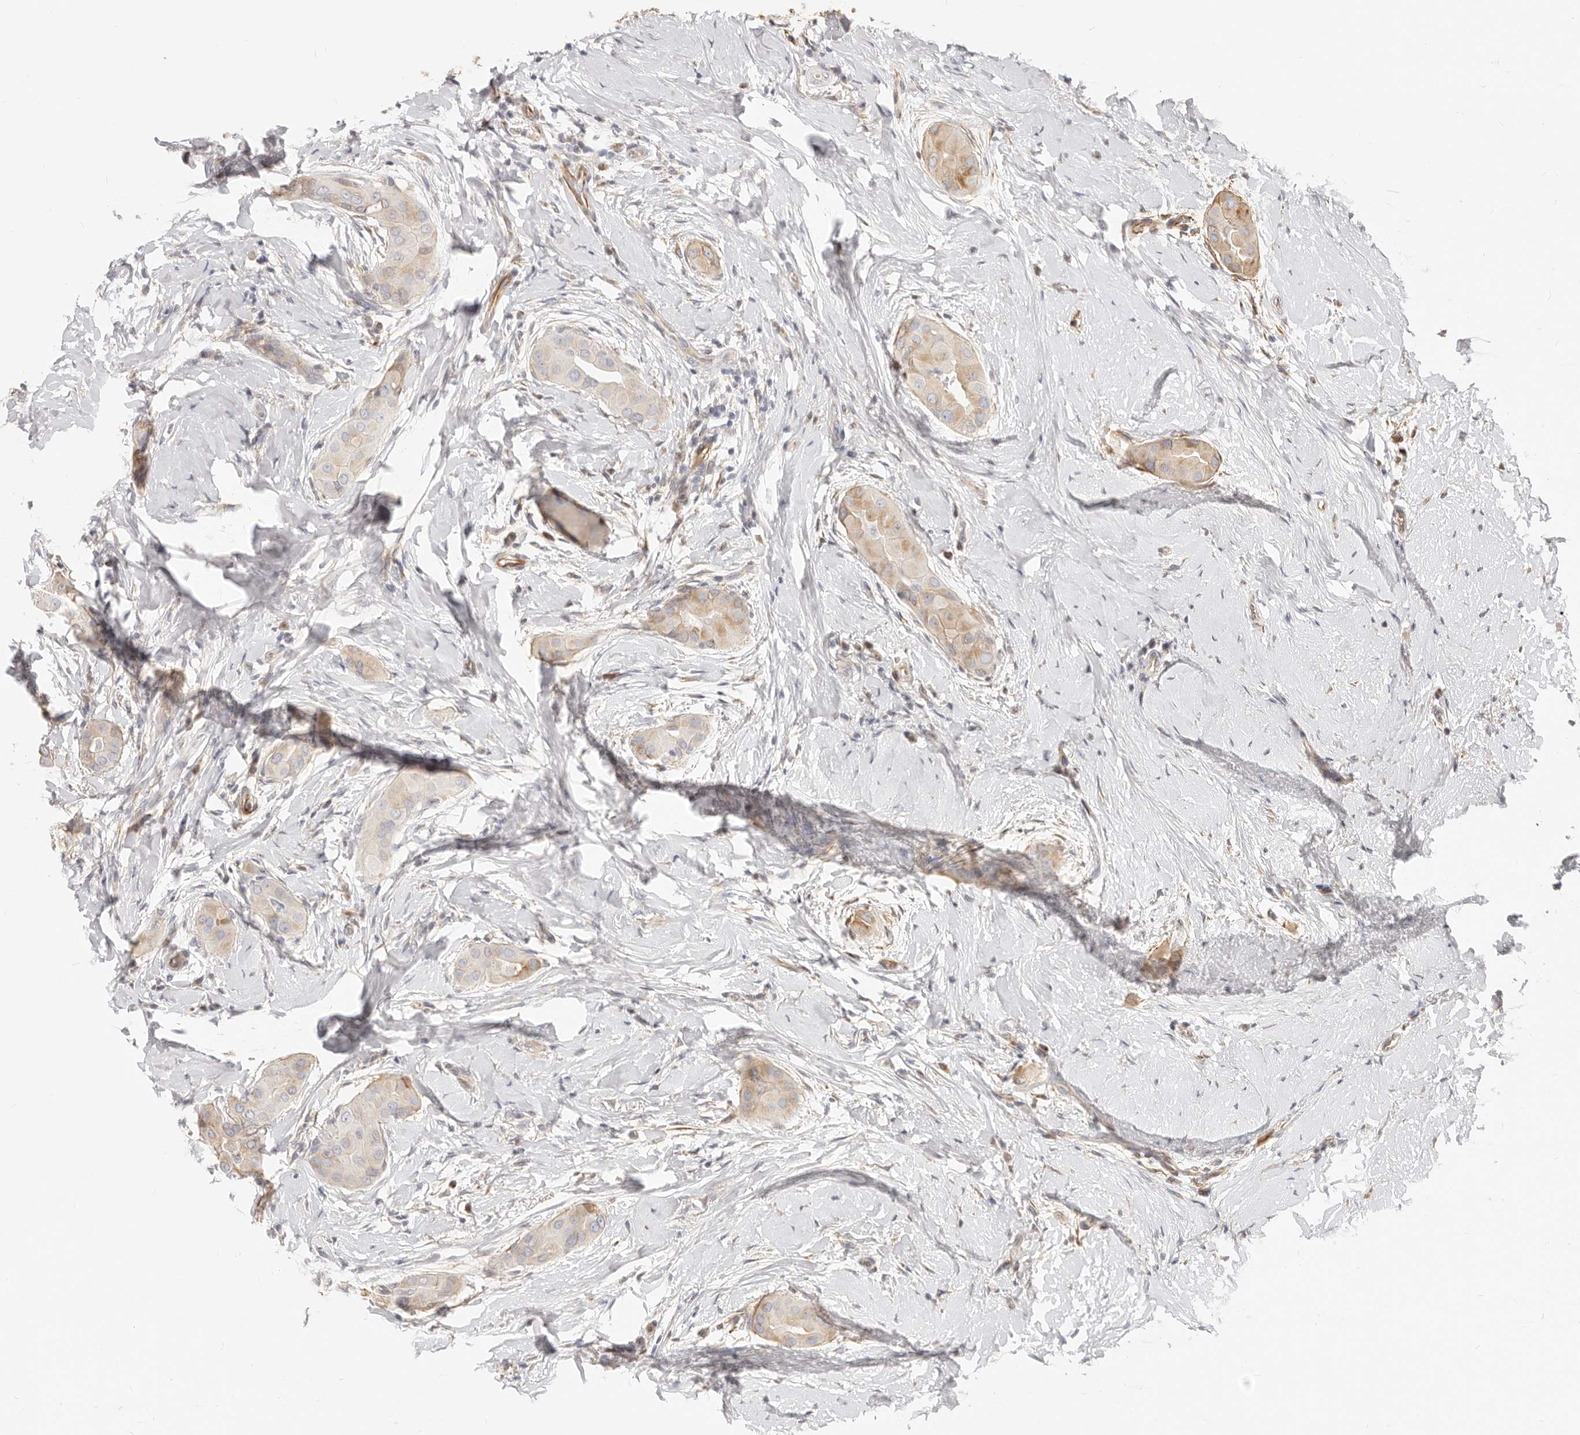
{"staining": {"intensity": "weak", "quantity": "<25%", "location": "cytoplasmic/membranous"}, "tissue": "thyroid cancer", "cell_type": "Tumor cells", "image_type": "cancer", "snomed": [{"axis": "morphology", "description": "Papillary adenocarcinoma, NOS"}, {"axis": "topography", "description": "Thyroid gland"}], "caption": "Tumor cells are negative for brown protein staining in papillary adenocarcinoma (thyroid).", "gene": "DTNBP1", "patient": {"sex": "male", "age": 33}}